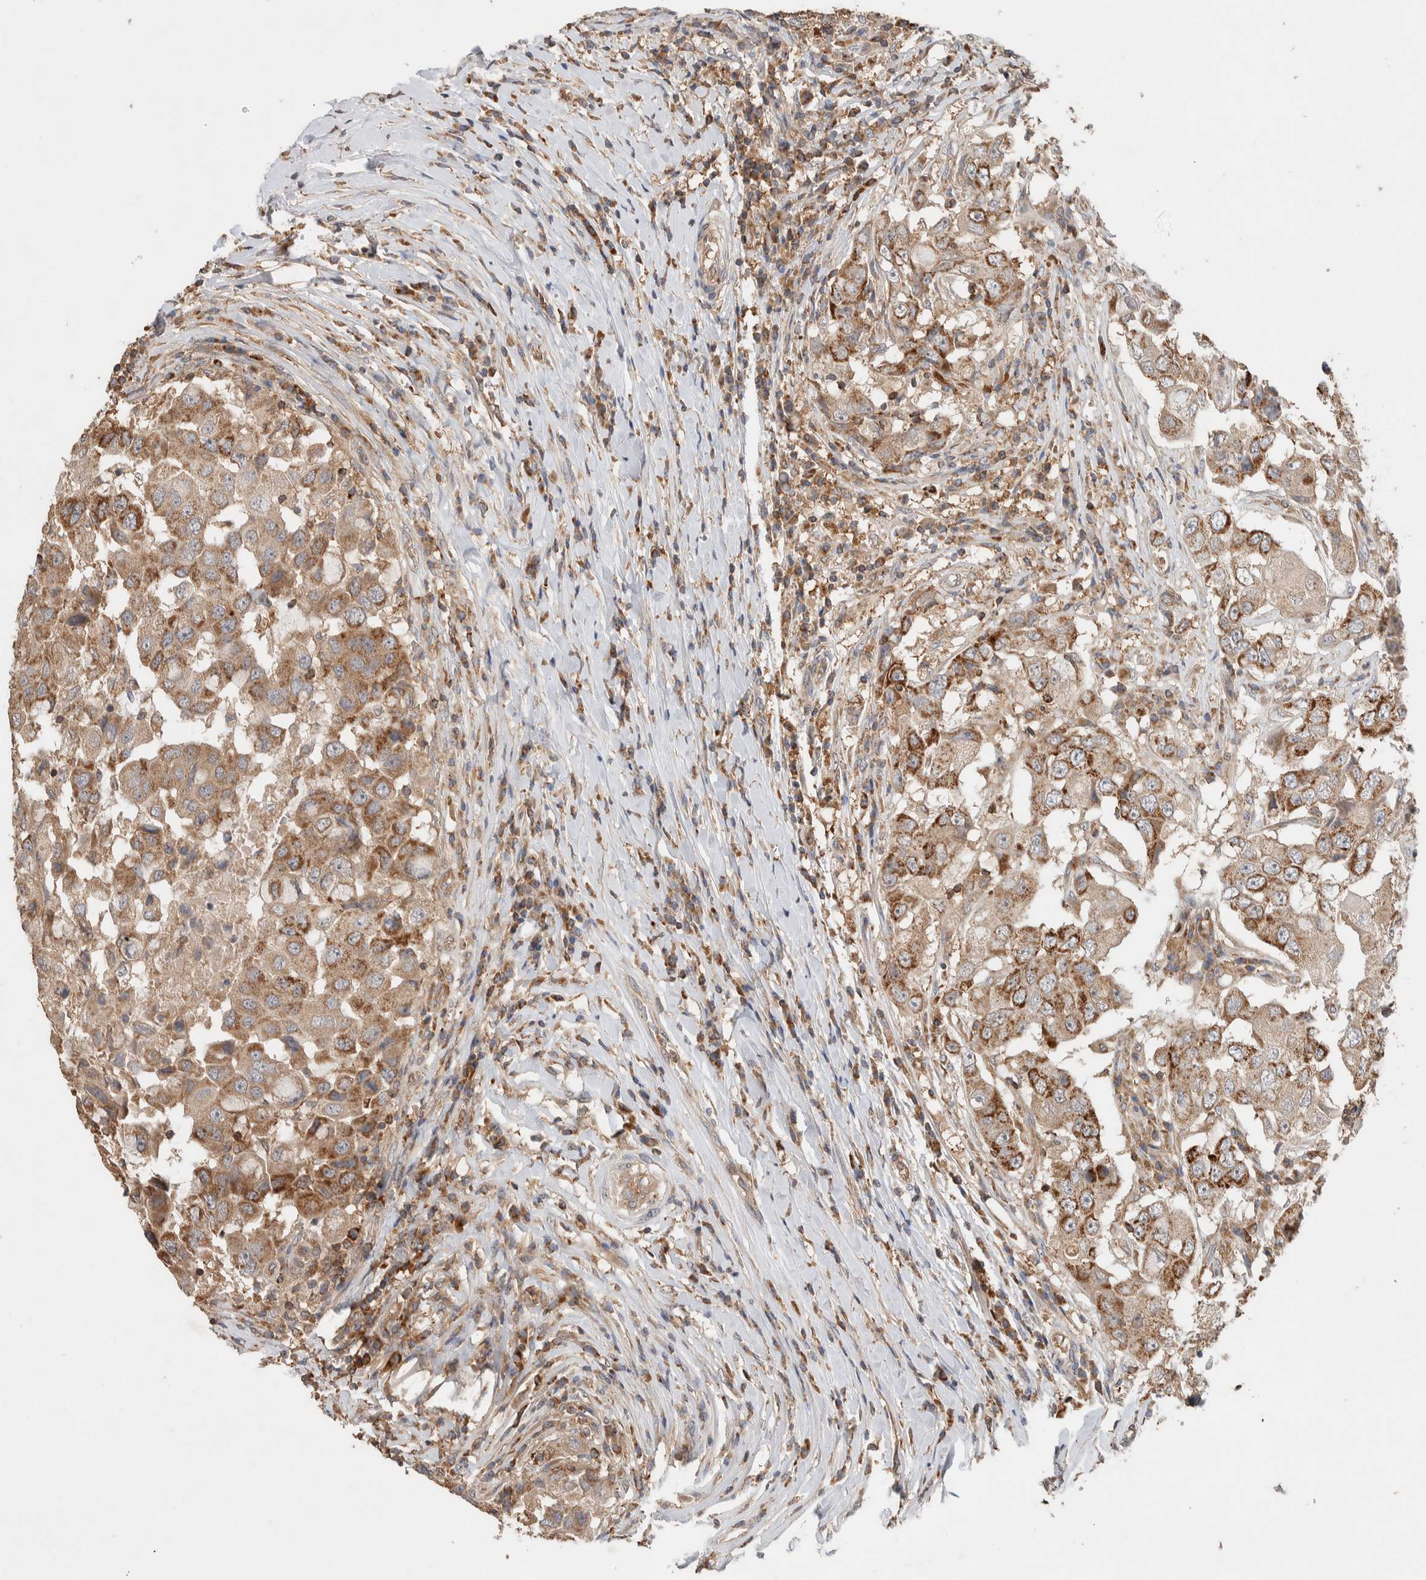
{"staining": {"intensity": "moderate", "quantity": ">75%", "location": "cytoplasmic/membranous"}, "tissue": "breast cancer", "cell_type": "Tumor cells", "image_type": "cancer", "snomed": [{"axis": "morphology", "description": "Duct carcinoma"}, {"axis": "topography", "description": "Breast"}], "caption": "Immunohistochemistry micrograph of neoplastic tissue: human breast invasive ductal carcinoma stained using IHC shows medium levels of moderate protein expression localized specifically in the cytoplasmic/membranous of tumor cells, appearing as a cytoplasmic/membranous brown color.", "gene": "DEPTOR", "patient": {"sex": "female", "age": 27}}